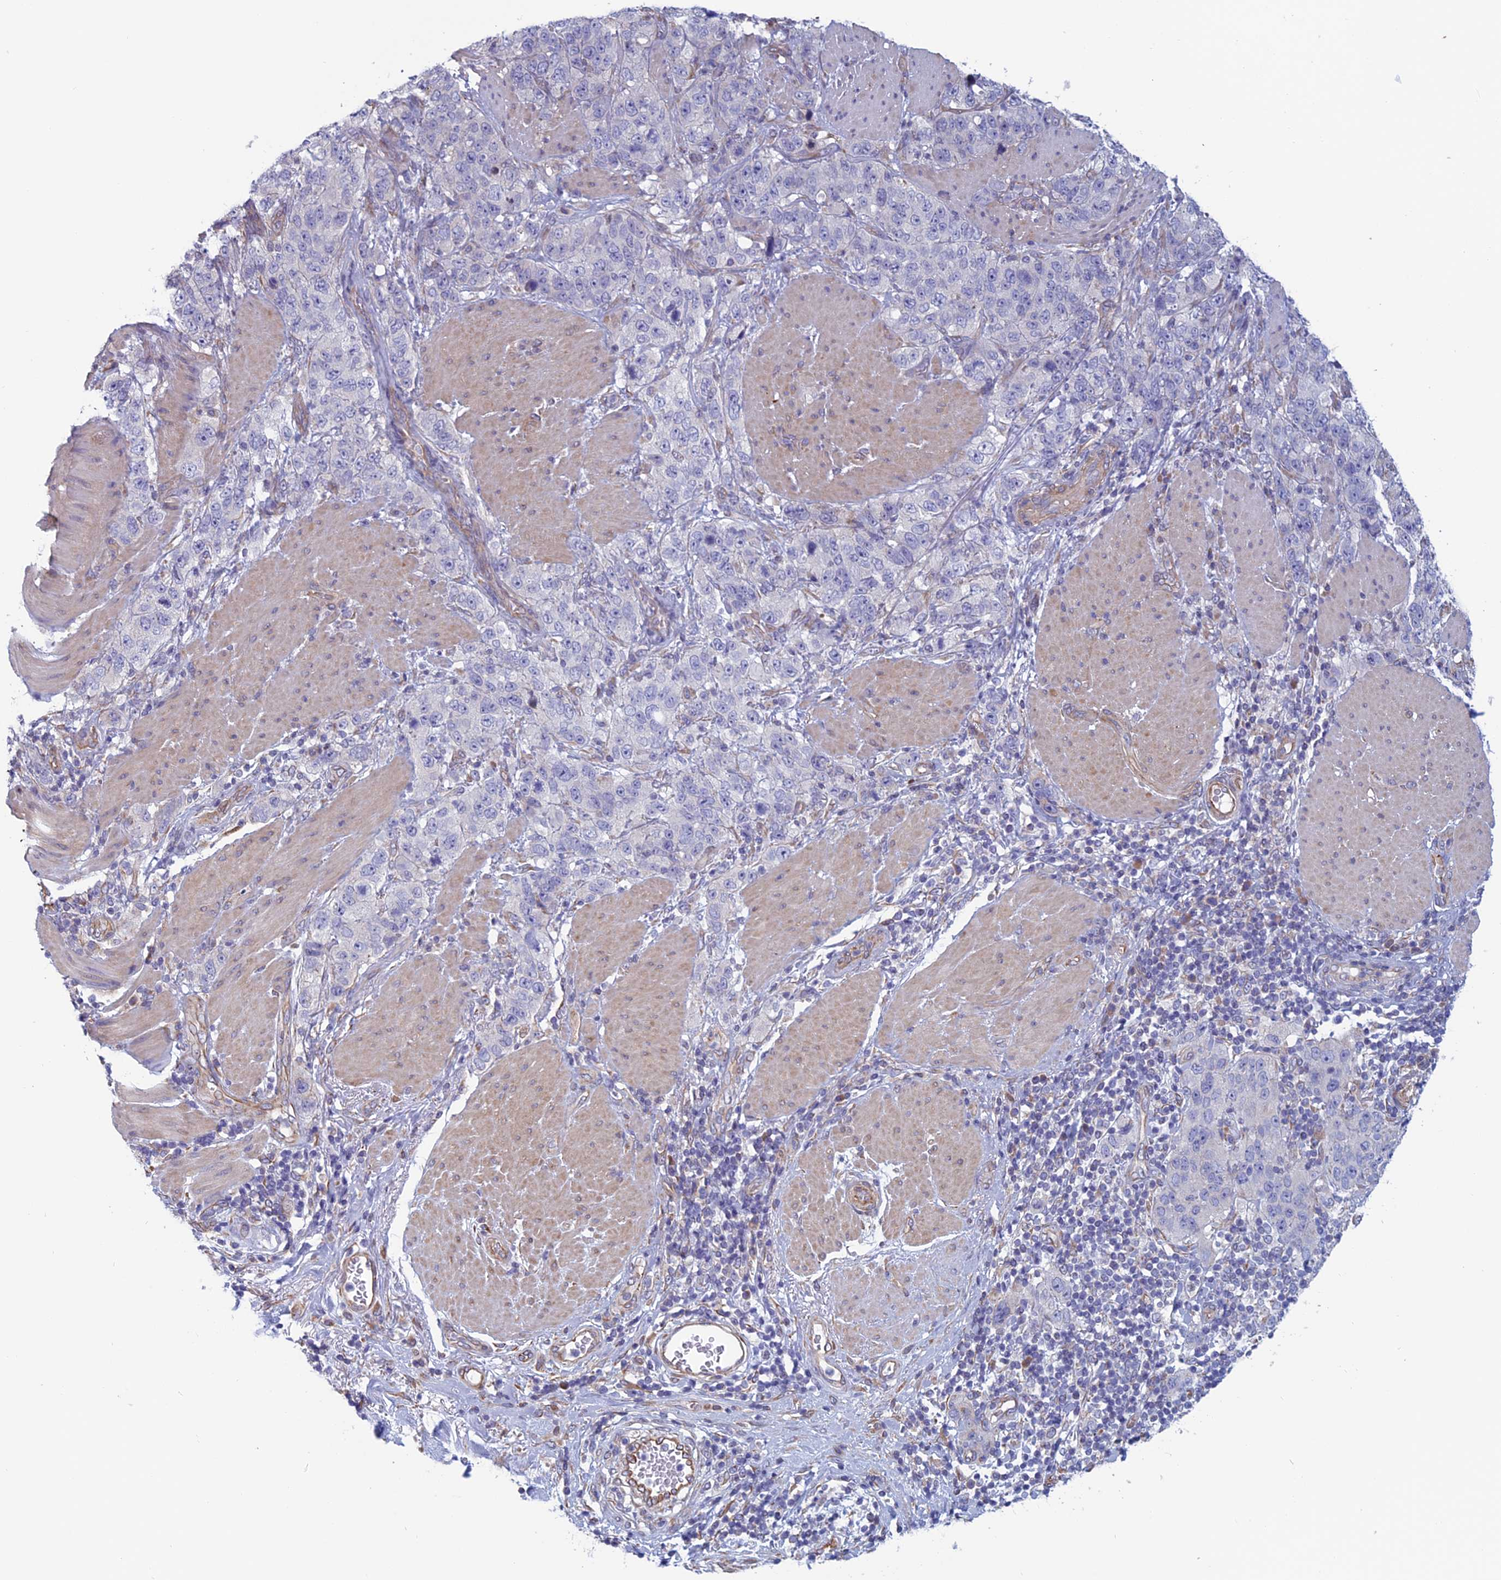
{"staining": {"intensity": "negative", "quantity": "none", "location": "none"}, "tissue": "stomach cancer", "cell_type": "Tumor cells", "image_type": "cancer", "snomed": [{"axis": "morphology", "description": "Adenocarcinoma, NOS"}, {"axis": "topography", "description": "Stomach"}], "caption": "Human adenocarcinoma (stomach) stained for a protein using IHC exhibits no staining in tumor cells.", "gene": "BCL2L10", "patient": {"sex": "male", "age": 48}}